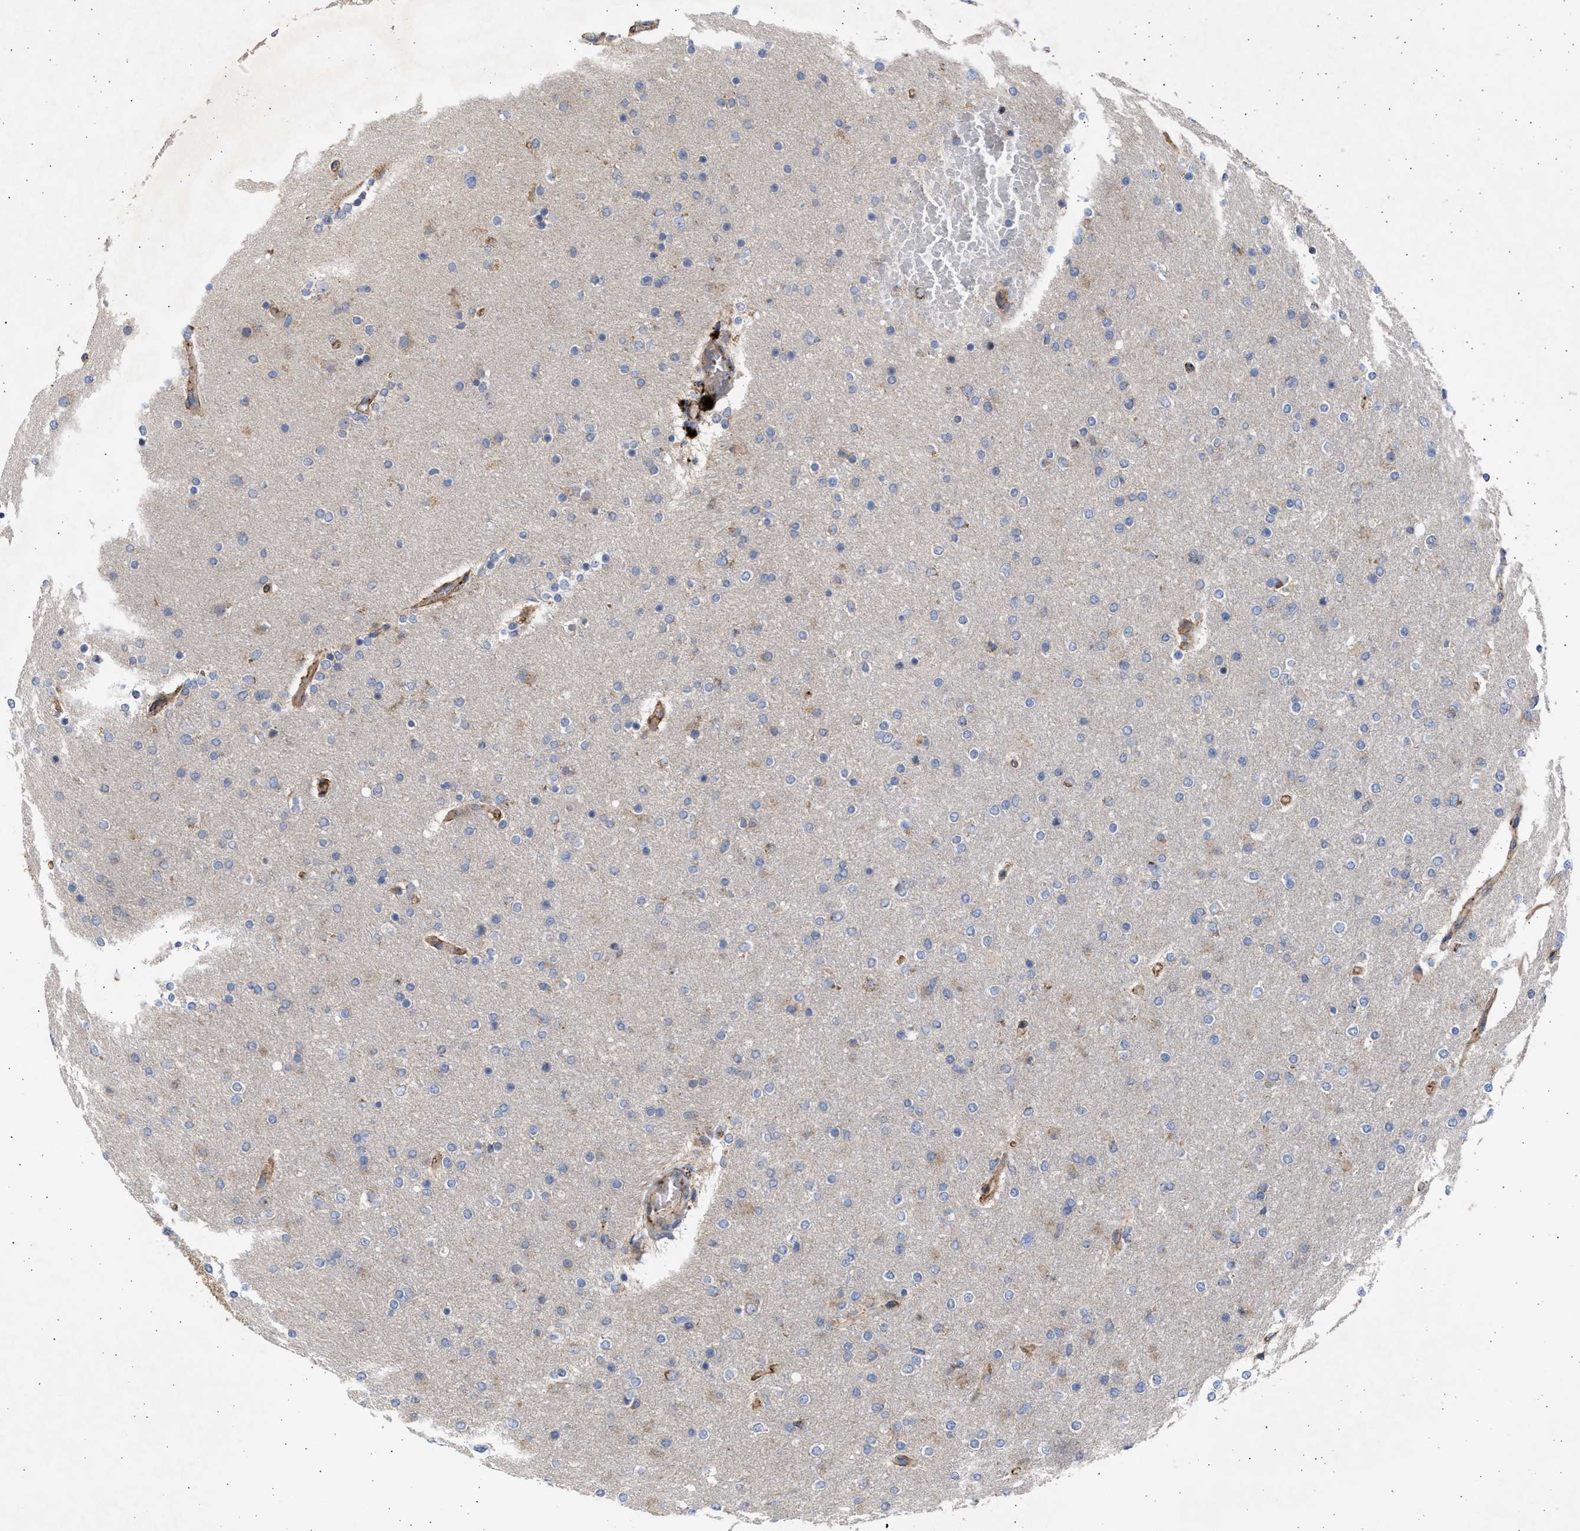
{"staining": {"intensity": "negative", "quantity": "none", "location": "none"}, "tissue": "glioma", "cell_type": "Tumor cells", "image_type": "cancer", "snomed": [{"axis": "morphology", "description": "Glioma, malignant, High grade"}, {"axis": "topography", "description": "Cerebral cortex"}], "caption": "This is a micrograph of immunohistochemistry (IHC) staining of high-grade glioma (malignant), which shows no expression in tumor cells.", "gene": "TTC19", "patient": {"sex": "female", "age": 36}}